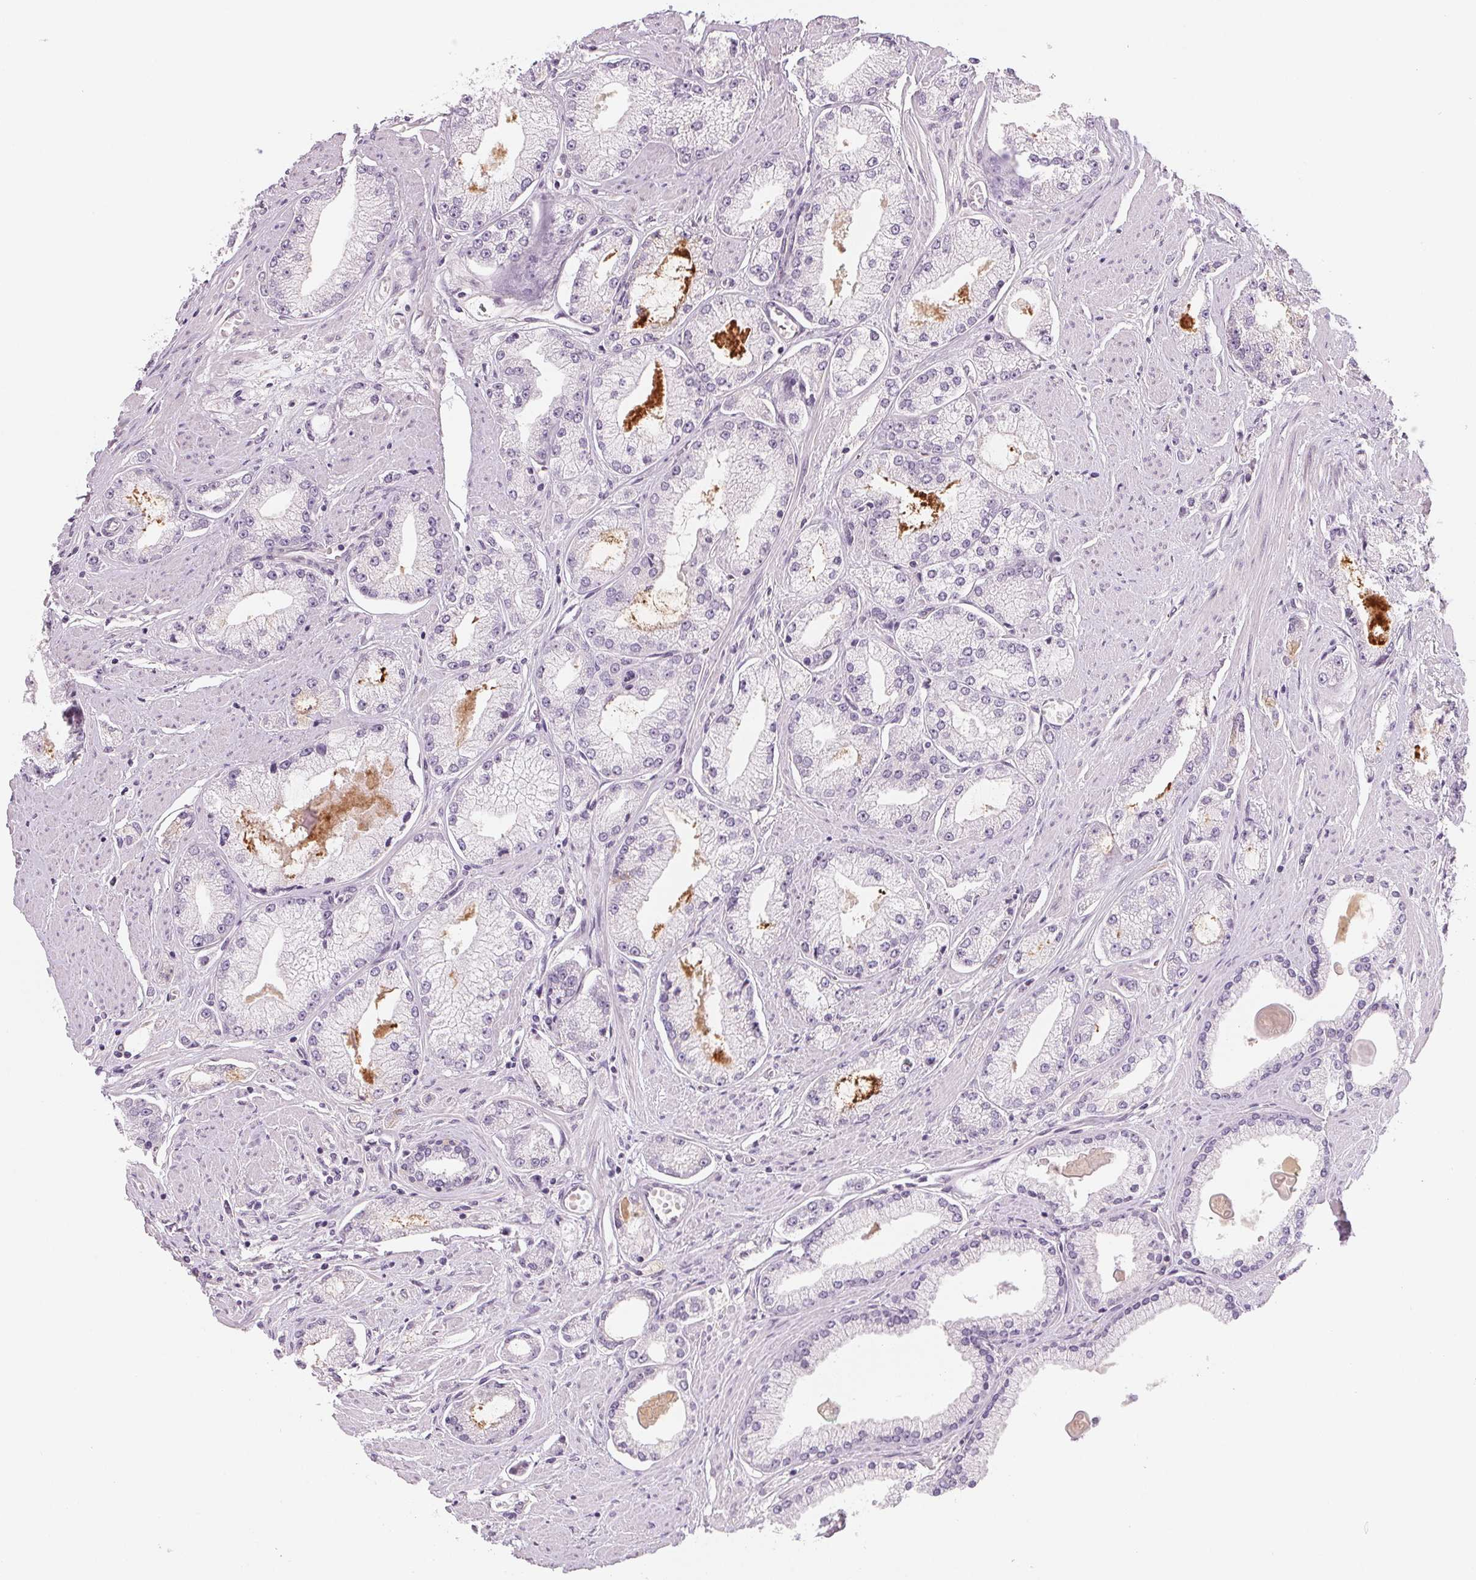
{"staining": {"intensity": "negative", "quantity": "none", "location": "none"}, "tissue": "prostate cancer", "cell_type": "Tumor cells", "image_type": "cancer", "snomed": [{"axis": "morphology", "description": "Adenocarcinoma, High grade"}, {"axis": "topography", "description": "Prostate"}], "caption": "Immunohistochemistry (IHC) image of neoplastic tissue: human prostate cancer stained with DAB reveals no significant protein staining in tumor cells. (DAB IHC with hematoxylin counter stain).", "gene": "CFC1", "patient": {"sex": "male", "age": 68}}